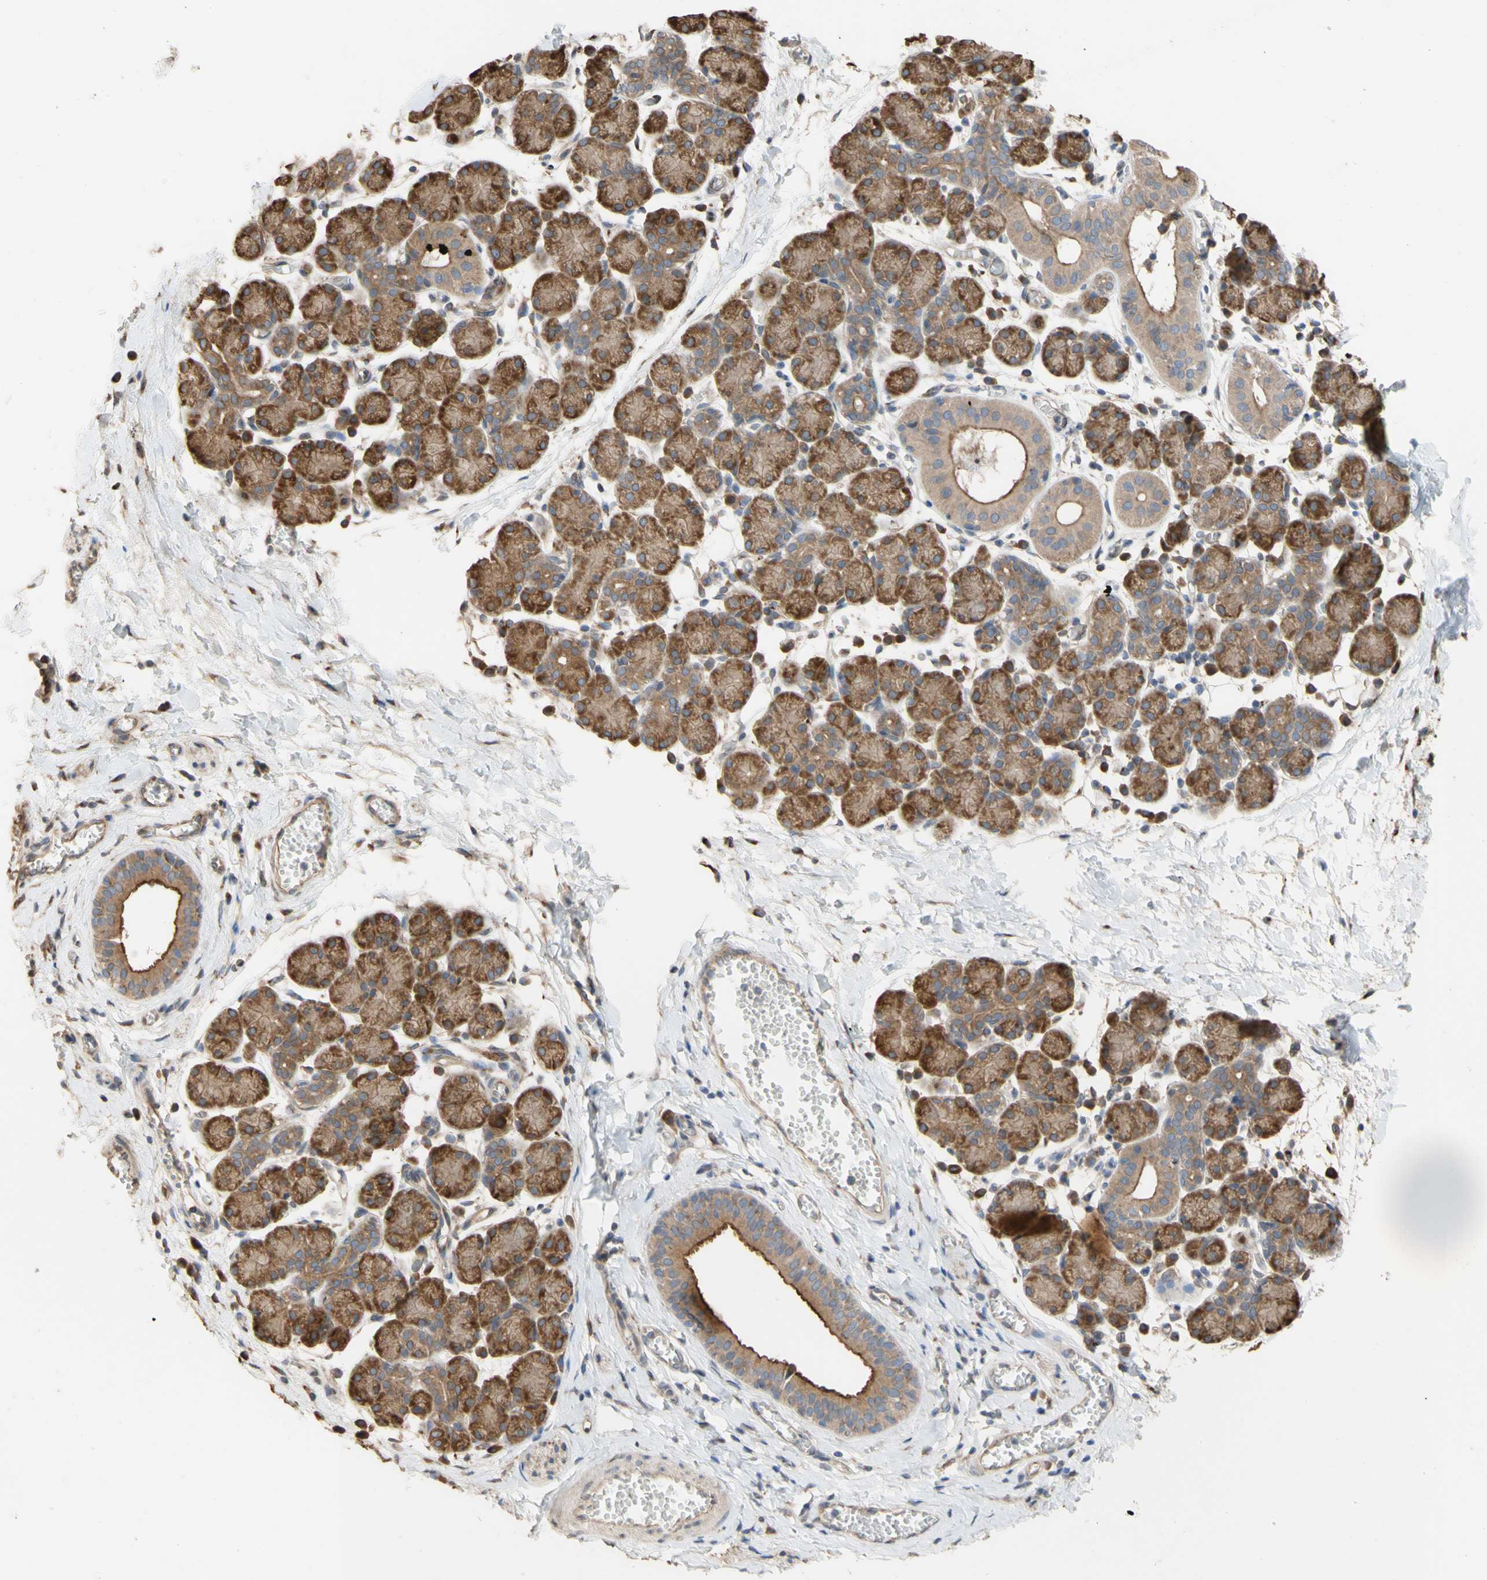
{"staining": {"intensity": "moderate", "quantity": ">75%", "location": "cytoplasmic/membranous"}, "tissue": "salivary gland", "cell_type": "Glandular cells", "image_type": "normal", "snomed": [{"axis": "morphology", "description": "Normal tissue, NOS"}, {"axis": "morphology", "description": "Inflammation, NOS"}, {"axis": "topography", "description": "Lymph node"}, {"axis": "topography", "description": "Salivary gland"}], "caption": "Protein staining reveals moderate cytoplasmic/membranous staining in about >75% of glandular cells in normal salivary gland. The staining was performed using DAB (3,3'-diaminobenzidine) to visualize the protein expression in brown, while the nuclei were stained in blue with hematoxylin (Magnification: 20x).", "gene": "NECTIN3", "patient": {"sex": "male", "age": 3}}